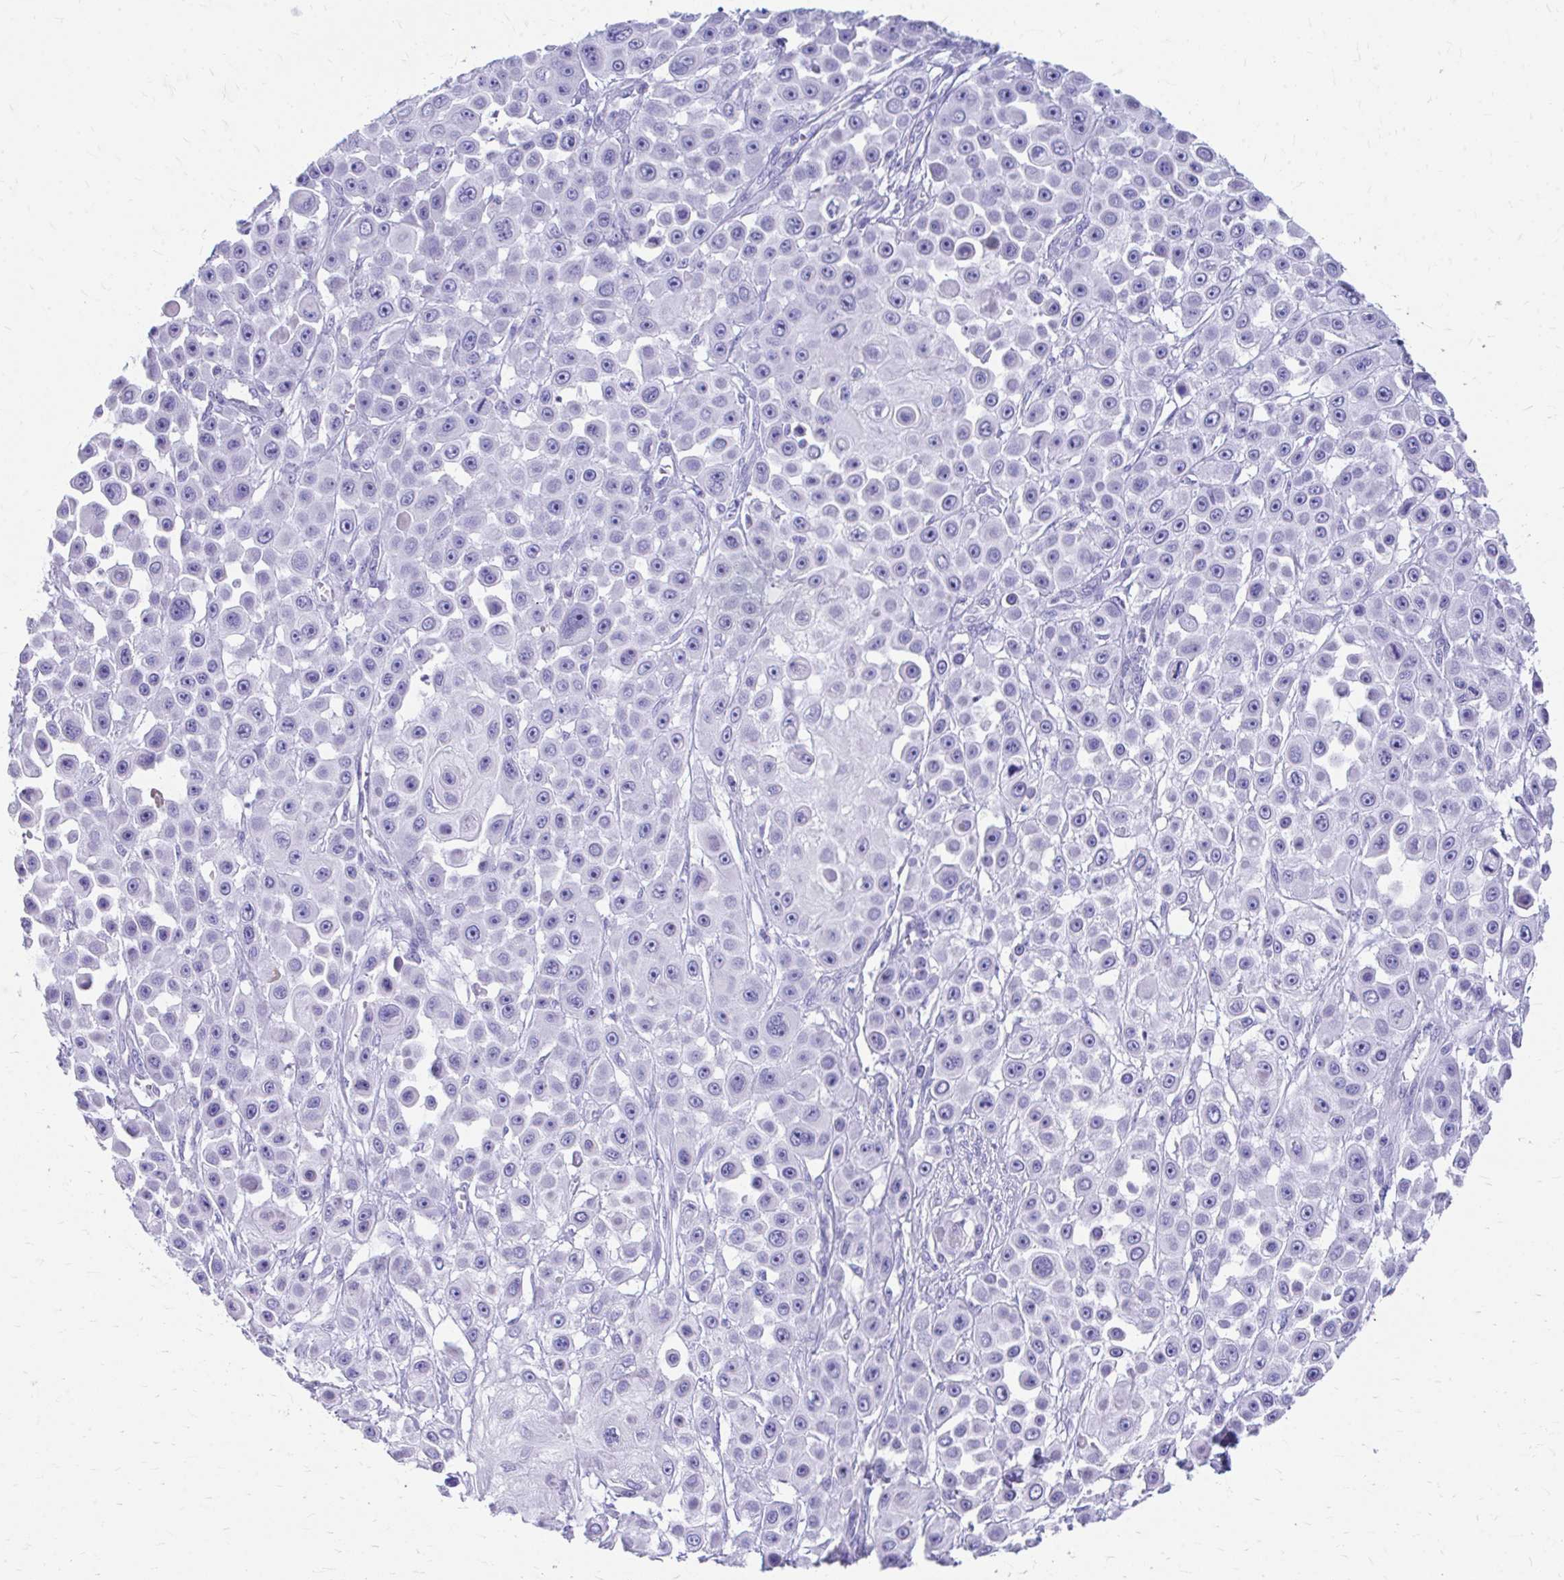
{"staining": {"intensity": "negative", "quantity": "none", "location": "none"}, "tissue": "skin cancer", "cell_type": "Tumor cells", "image_type": "cancer", "snomed": [{"axis": "morphology", "description": "Squamous cell carcinoma, NOS"}, {"axis": "topography", "description": "Skin"}], "caption": "Histopathology image shows no significant protein positivity in tumor cells of skin cancer (squamous cell carcinoma). The staining was performed using DAB to visualize the protein expression in brown, while the nuclei were stained in blue with hematoxylin (Magnification: 20x).", "gene": "KRIT1", "patient": {"sex": "male", "age": 67}}